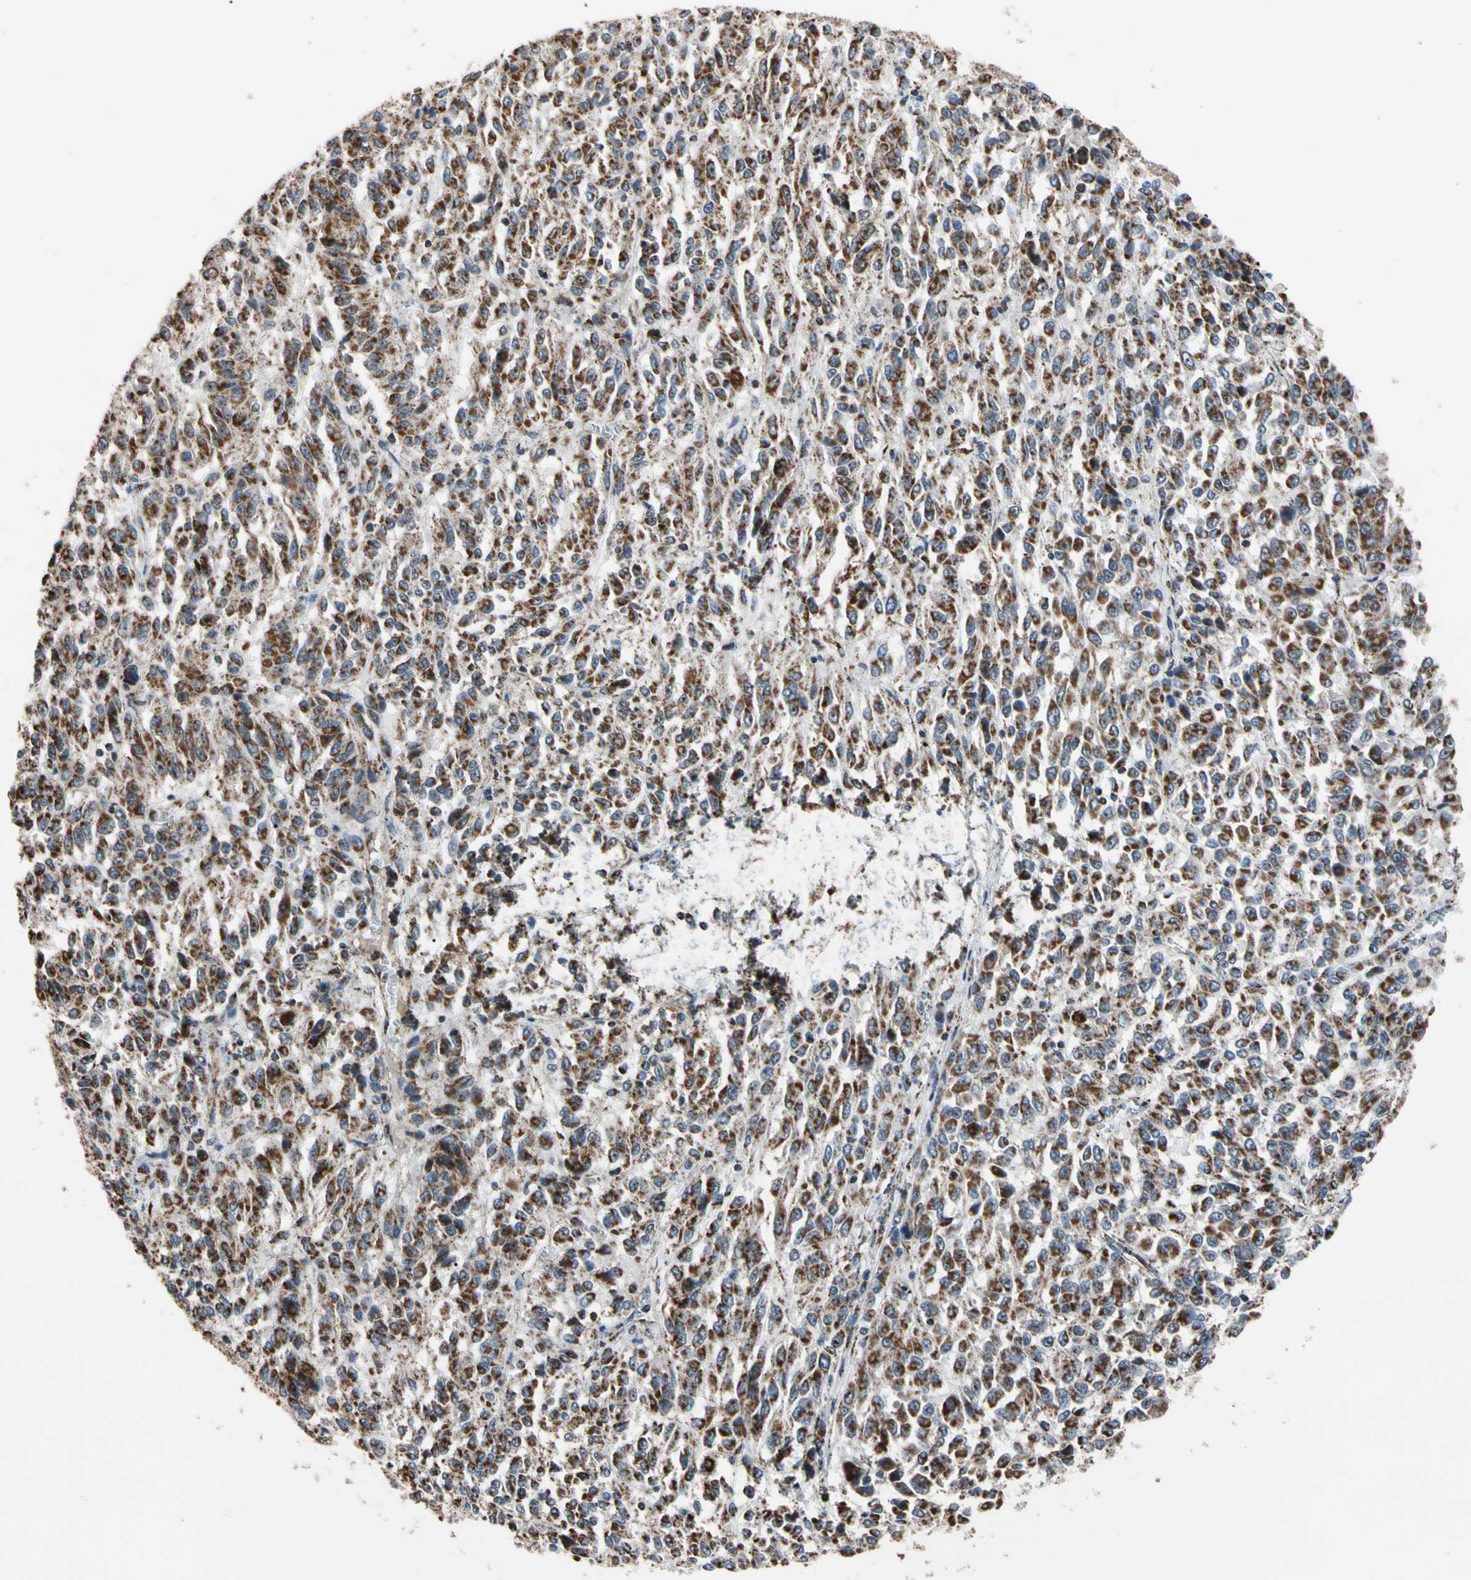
{"staining": {"intensity": "strong", "quantity": ">75%", "location": "cytoplasmic/membranous"}, "tissue": "melanoma", "cell_type": "Tumor cells", "image_type": "cancer", "snomed": [{"axis": "morphology", "description": "Malignant melanoma, Metastatic site"}, {"axis": "topography", "description": "Lung"}], "caption": "Human melanoma stained for a protein (brown) demonstrates strong cytoplasmic/membranous positive positivity in about >75% of tumor cells.", "gene": "FAM110B", "patient": {"sex": "male", "age": 64}}